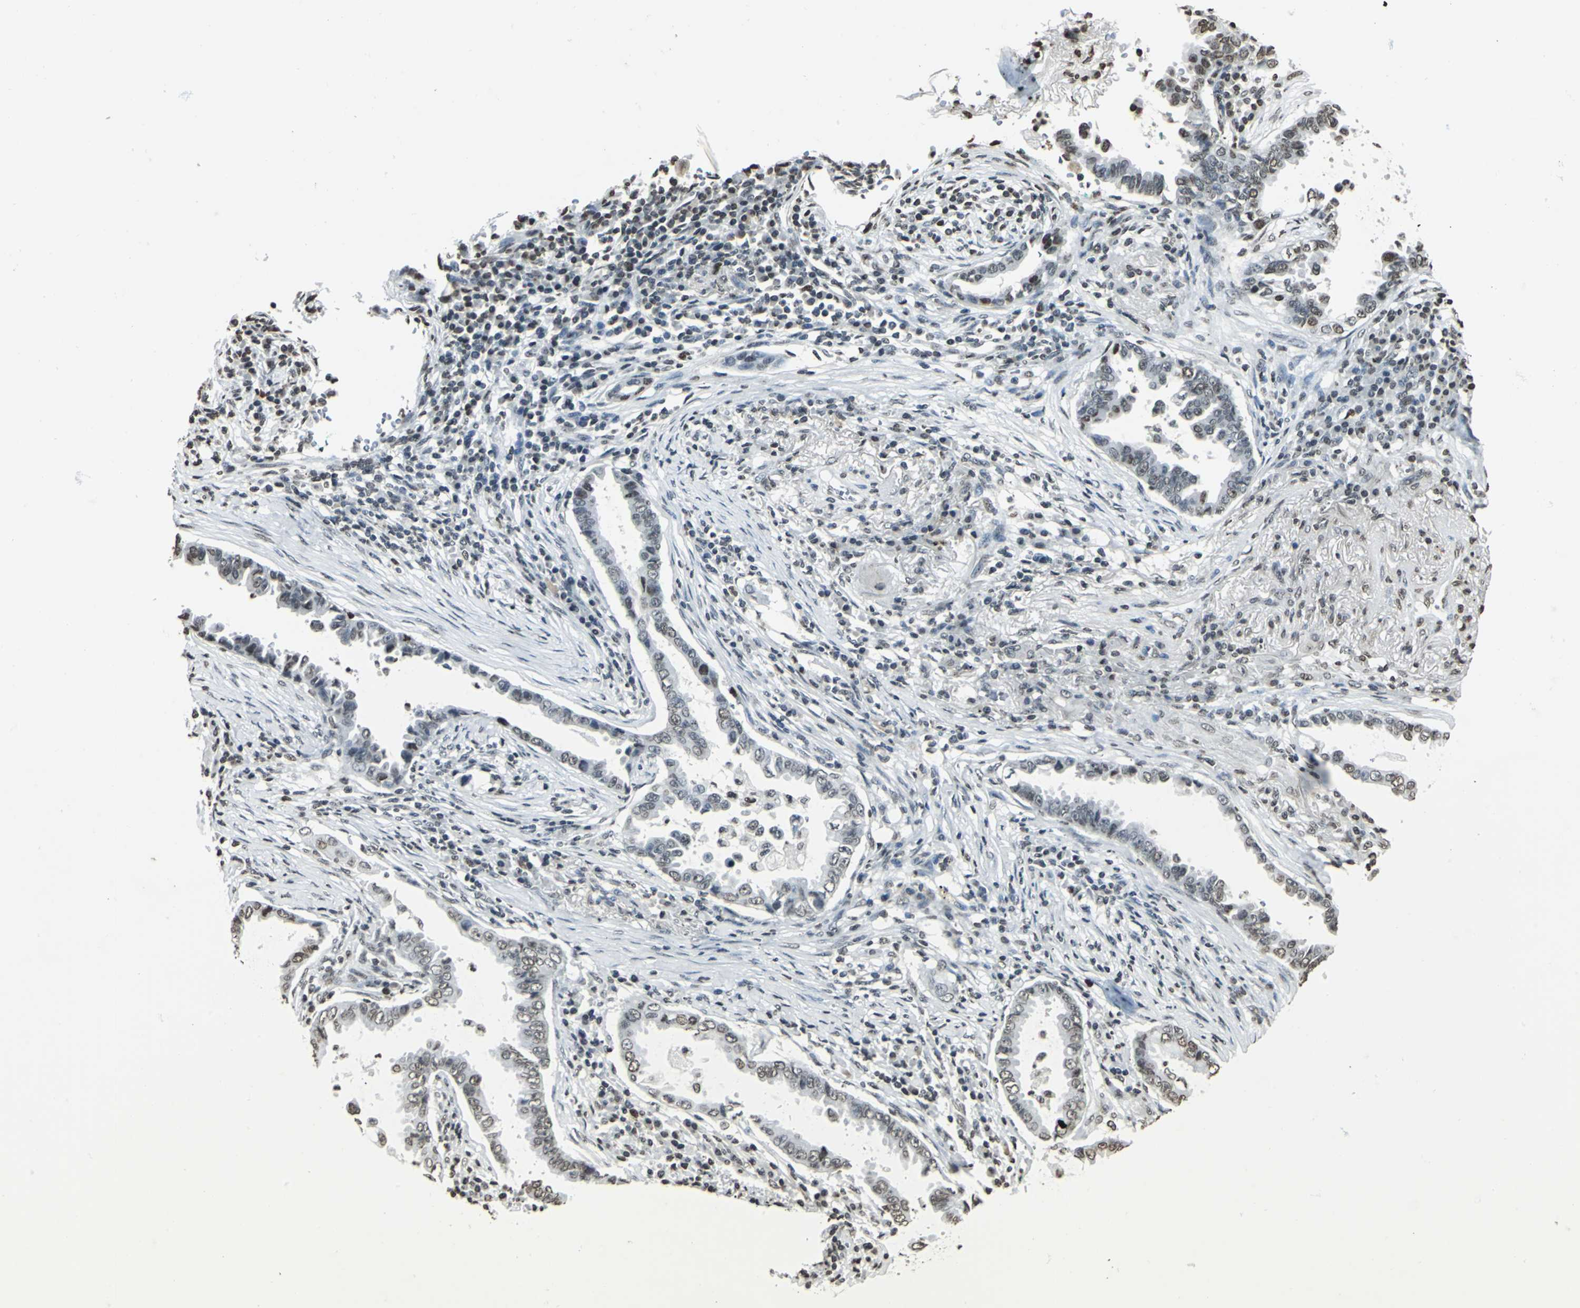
{"staining": {"intensity": "weak", "quantity": "25%-75%", "location": "nuclear"}, "tissue": "lung cancer", "cell_type": "Tumor cells", "image_type": "cancer", "snomed": [{"axis": "morphology", "description": "Normal tissue, NOS"}, {"axis": "morphology", "description": "Inflammation, NOS"}, {"axis": "morphology", "description": "Adenocarcinoma, NOS"}, {"axis": "topography", "description": "Lung"}], "caption": "About 25%-75% of tumor cells in lung adenocarcinoma show weak nuclear protein staining as visualized by brown immunohistochemical staining.", "gene": "MCM4", "patient": {"sex": "female", "age": 64}}